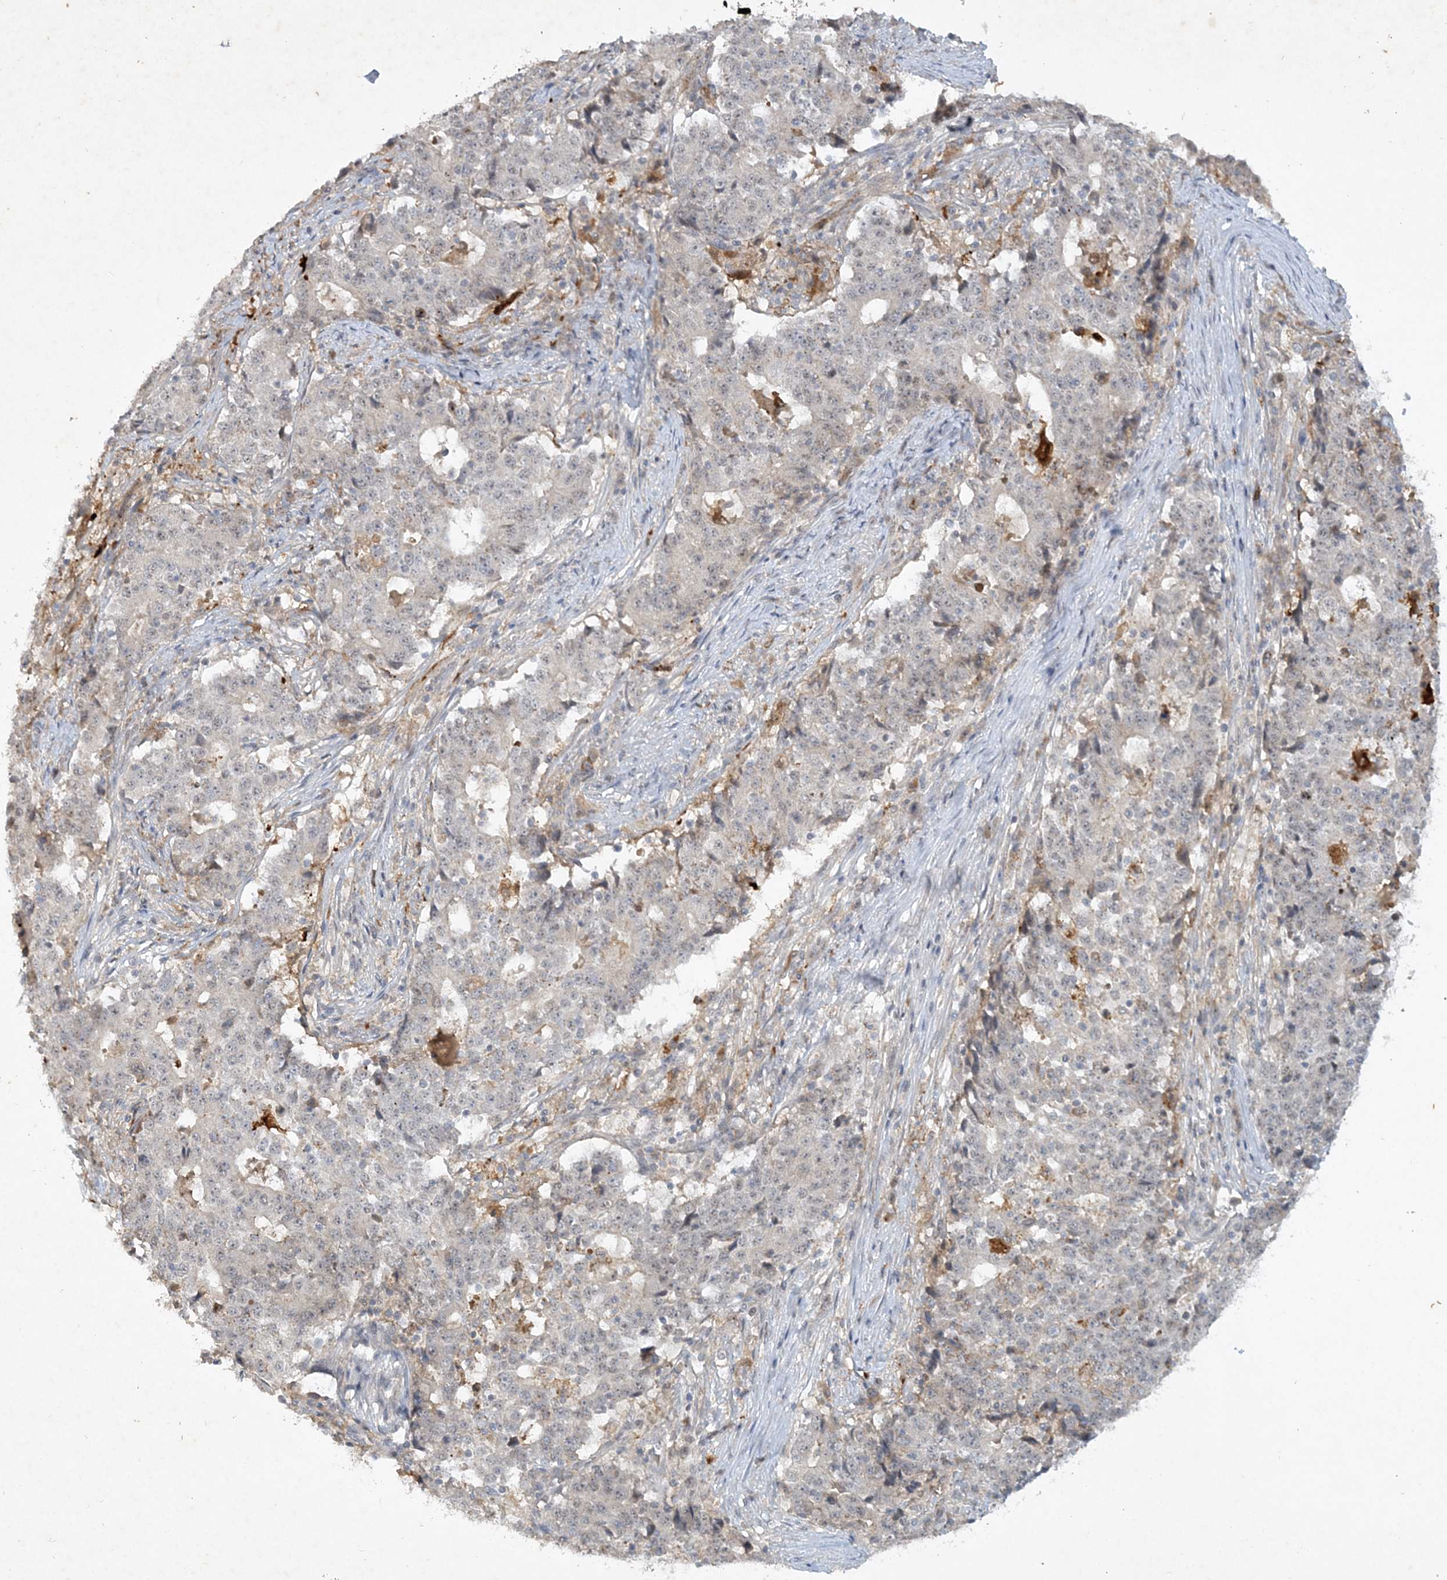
{"staining": {"intensity": "negative", "quantity": "none", "location": "none"}, "tissue": "stomach cancer", "cell_type": "Tumor cells", "image_type": "cancer", "snomed": [{"axis": "morphology", "description": "Adenocarcinoma, NOS"}, {"axis": "topography", "description": "Stomach"}], "caption": "A photomicrograph of adenocarcinoma (stomach) stained for a protein demonstrates no brown staining in tumor cells.", "gene": "THG1L", "patient": {"sex": "male", "age": 59}}